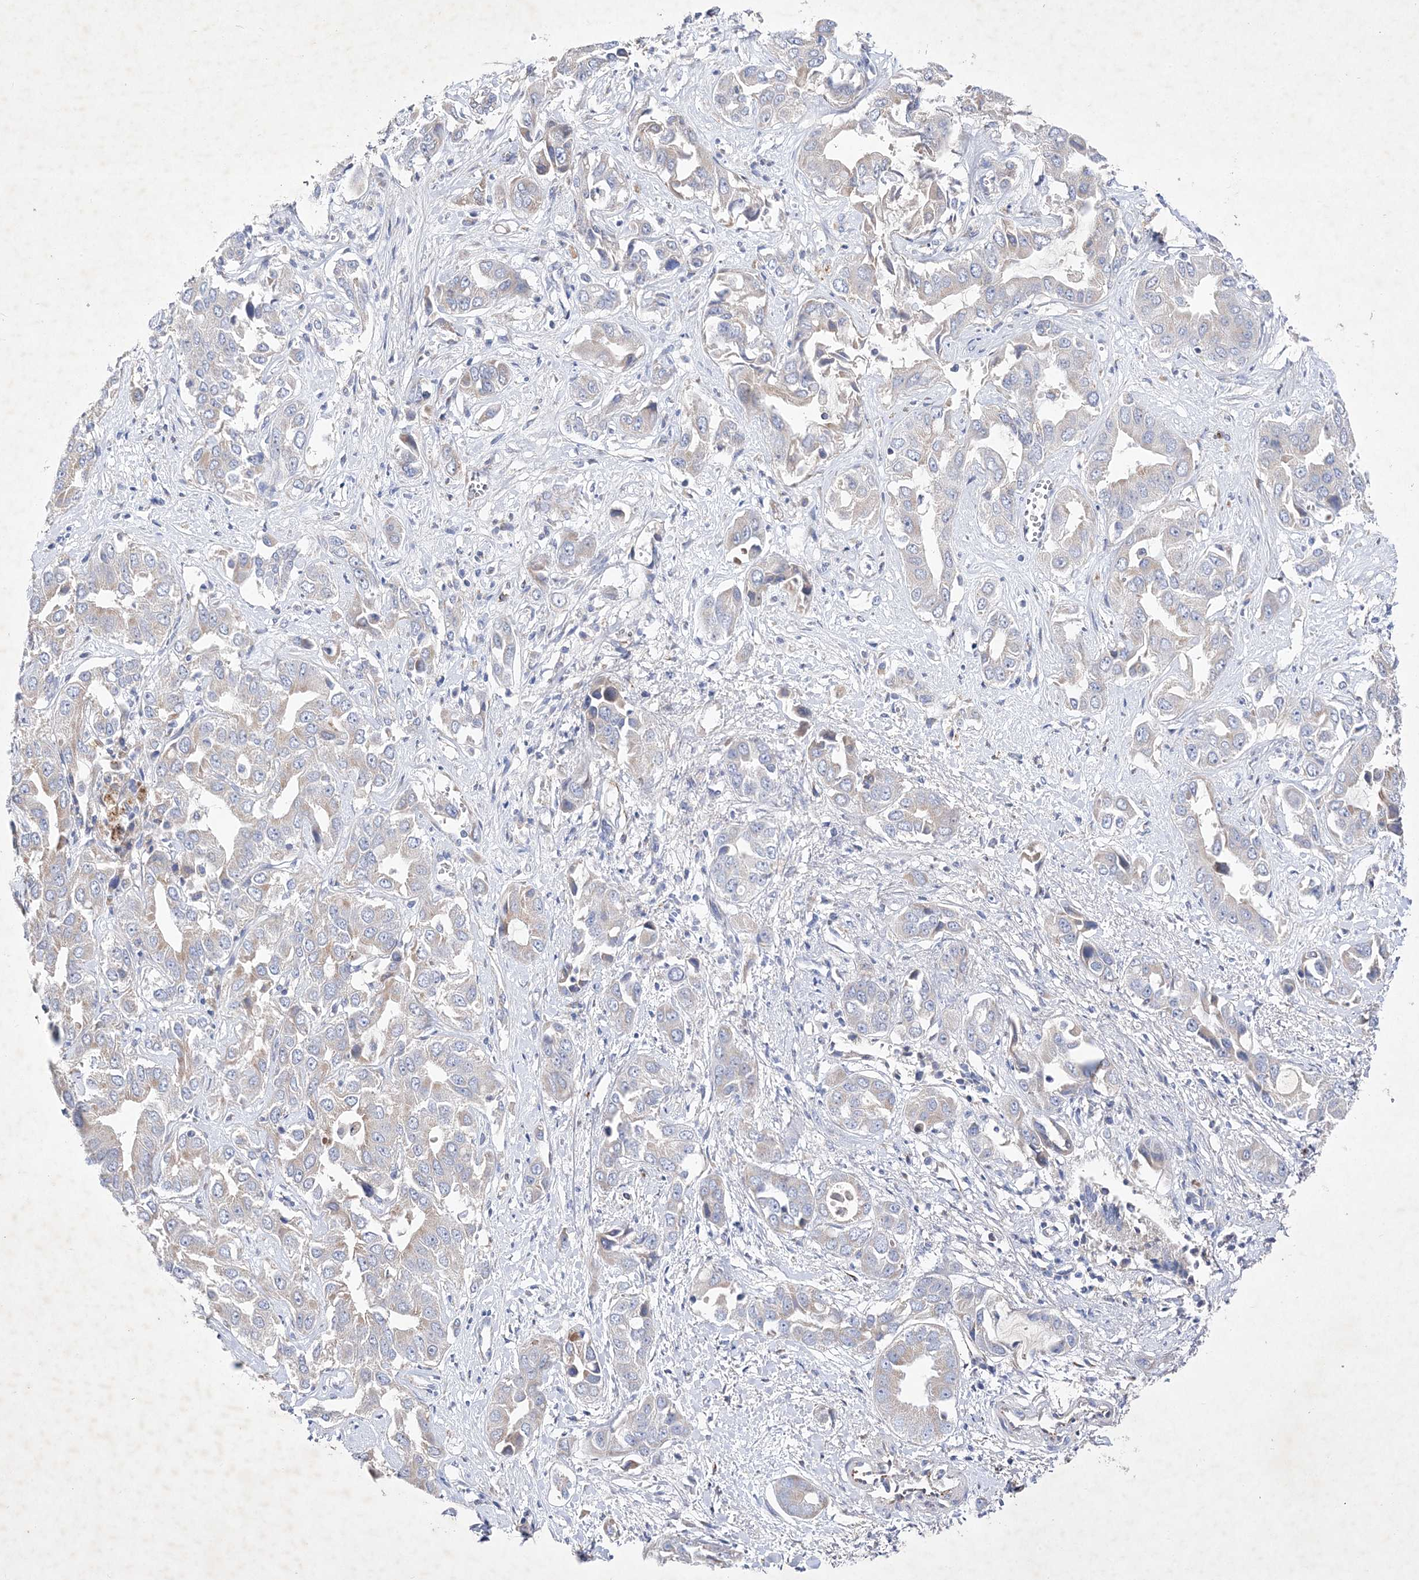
{"staining": {"intensity": "weak", "quantity": "<25%", "location": "cytoplasmic/membranous"}, "tissue": "liver cancer", "cell_type": "Tumor cells", "image_type": "cancer", "snomed": [{"axis": "morphology", "description": "Cholangiocarcinoma"}, {"axis": "topography", "description": "Liver"}], "caption": "This image is of liver cancer stained with IHC to label a protein in brown with the nuclei are counter-stained blue. There is no expression in tumor cells. (Brightfield microscopy of DAB immunohistochemistry at high magnification).", "gene": "METTL8", "patient": {"sex": "female", "age": 52}}